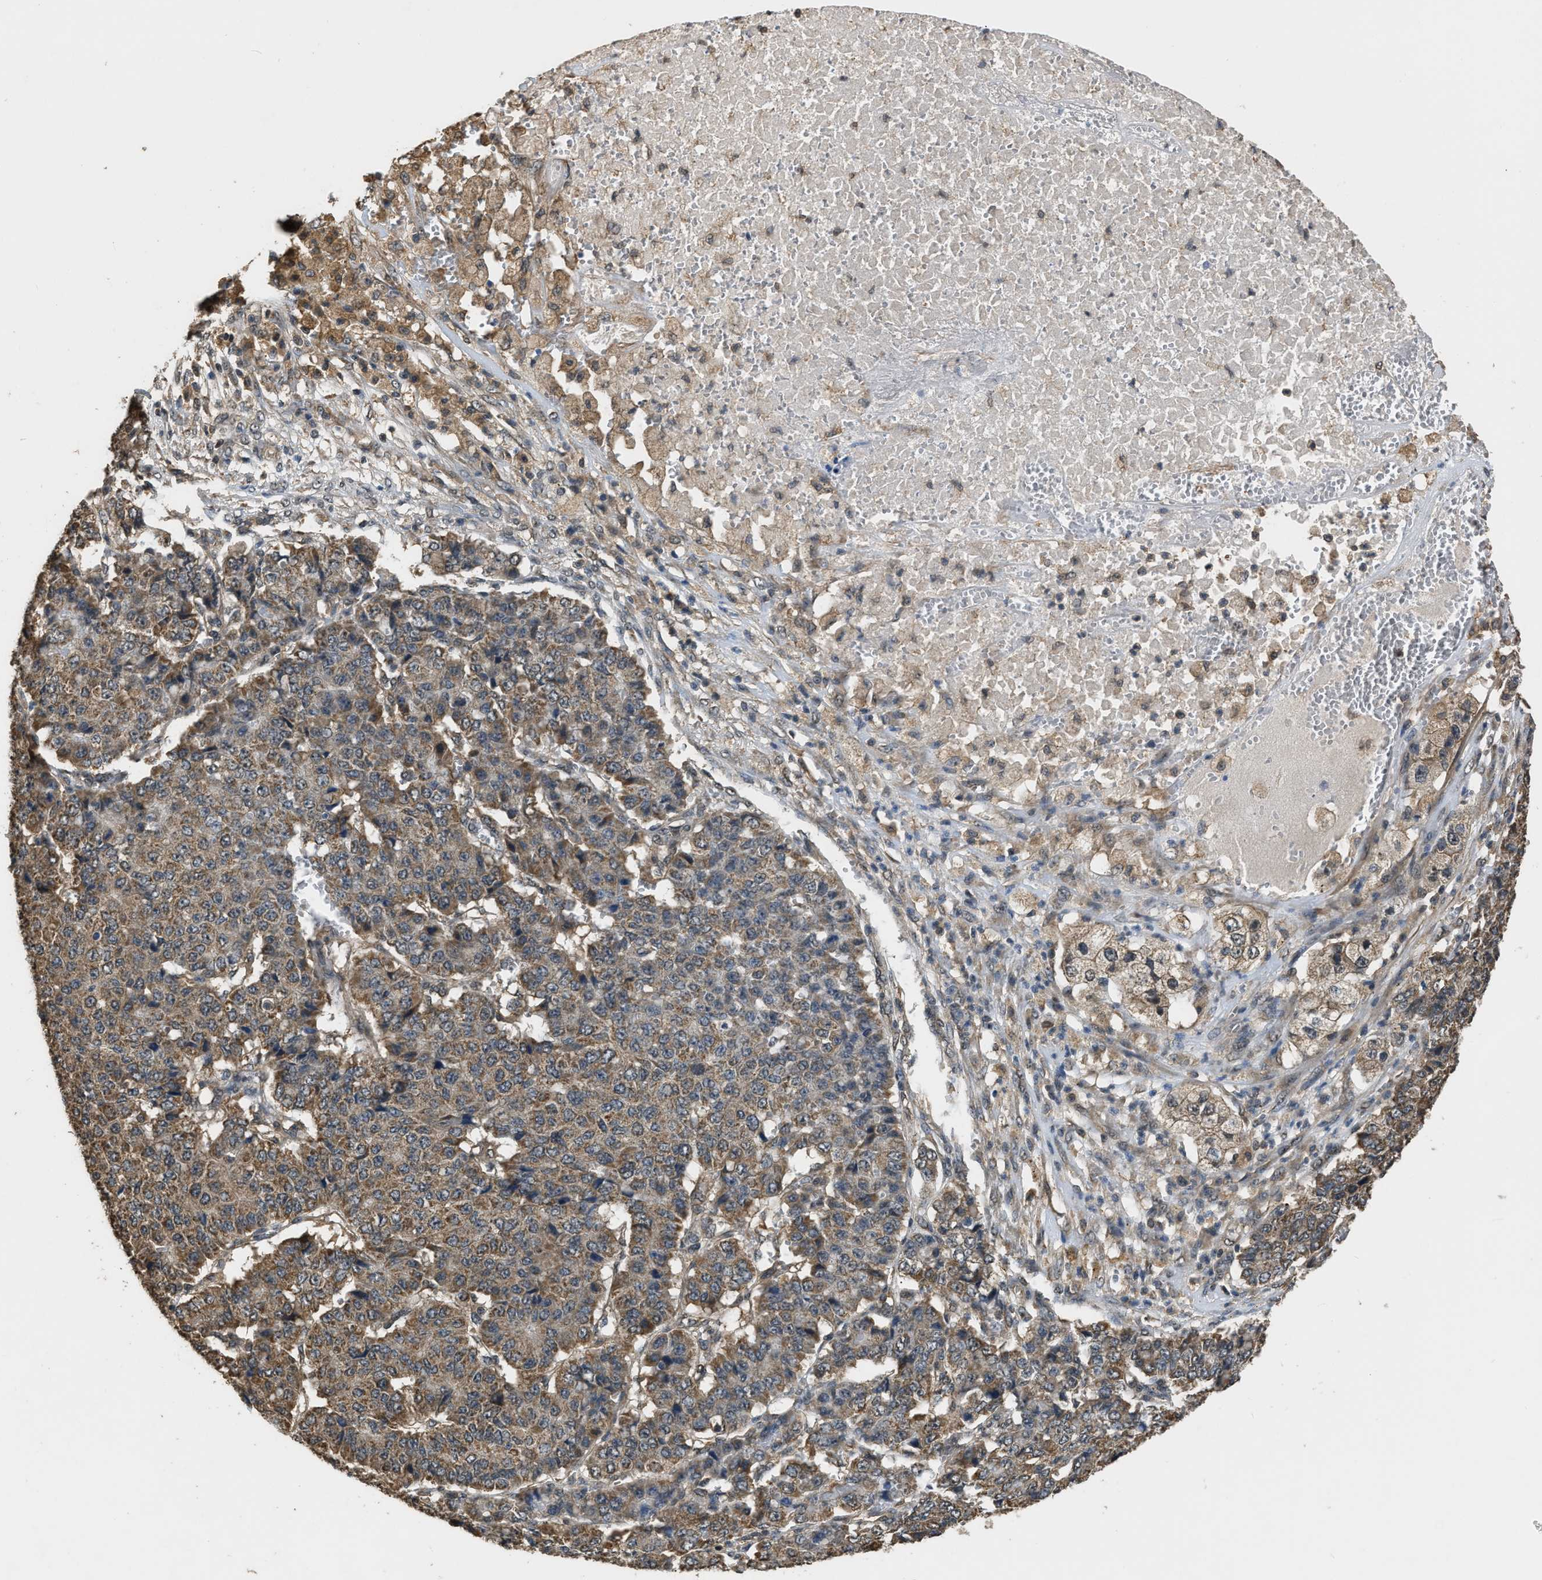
{"staining": {"intensity": "moderate", "quantity": ">75%", "location": "cytoplasmic/membranous"}, "tissue": "pancreatic cancer", "cell_type": "Tumor cells", "image_type": "cancer", "snomed": [{"axis": "morphology", "description": "Adenocarcinoma, NOS"}, {"axis": "topography", "description": "Pancreas"}], "caption": "Tumor cells display medium levels of moderate cytoplasmic/membranous expression in about >75% of cells in human pancreatic cancer.", "gene": "DENND6B", "patient": {"sex": "male", "age": 50}}